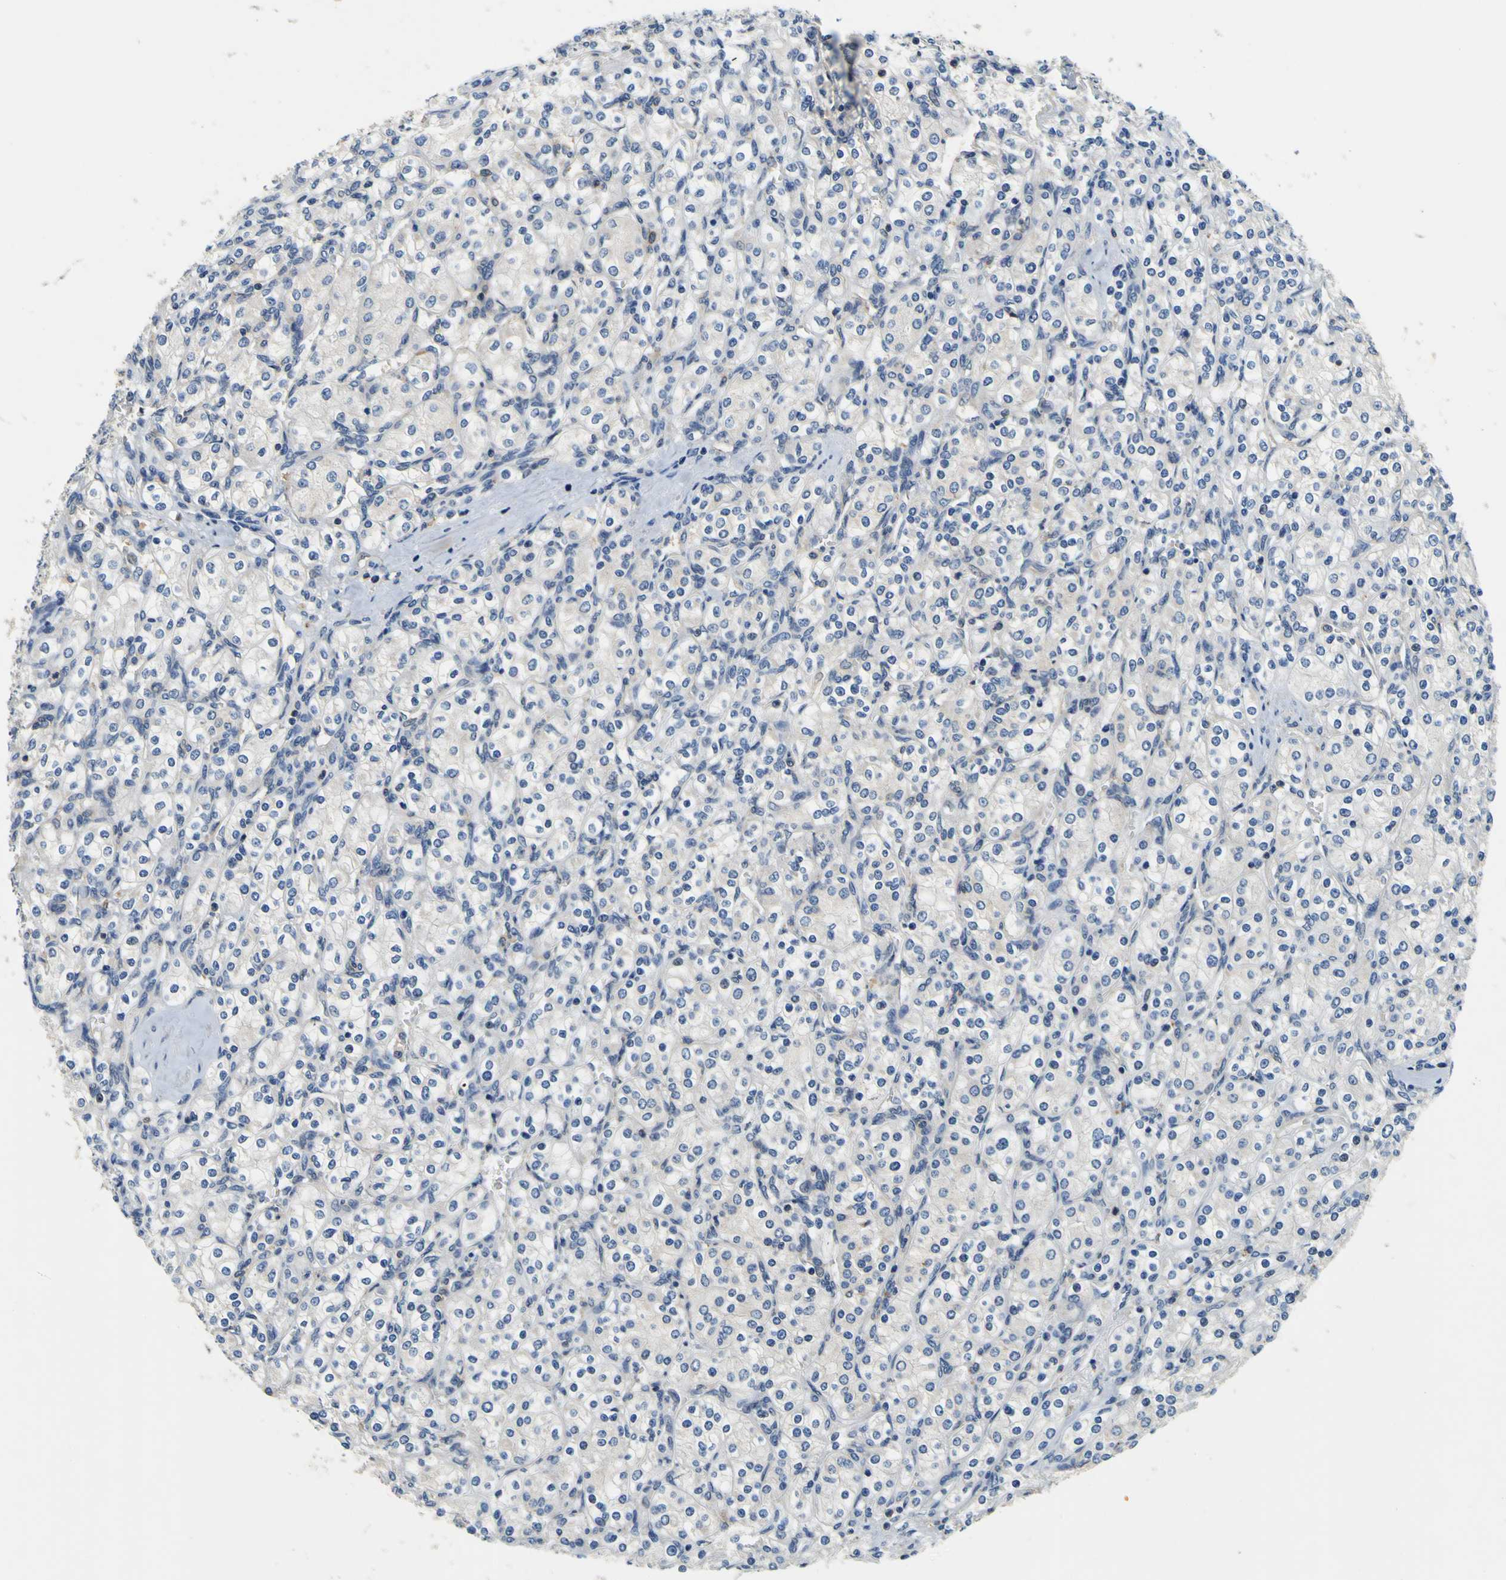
{"staining": {"intensity": "negative", "quantity": "none", "location": "none"}, "tissue": "renal cancer", "cell_type": "Tumor cells", "image_type": "cancer", "snomed": [{"axis": "morphology", "description": "Adenocarcinoma, NOS"}, {"axis": "topography", "description": "Kidney"}], "caption": "The immunohistochemistry (IHC) photomicrograph has no significant positivity in tumor cells of renal cancer tissue.", "gene": "TNIK", "patient": {"sex": "male", "age": 77}}